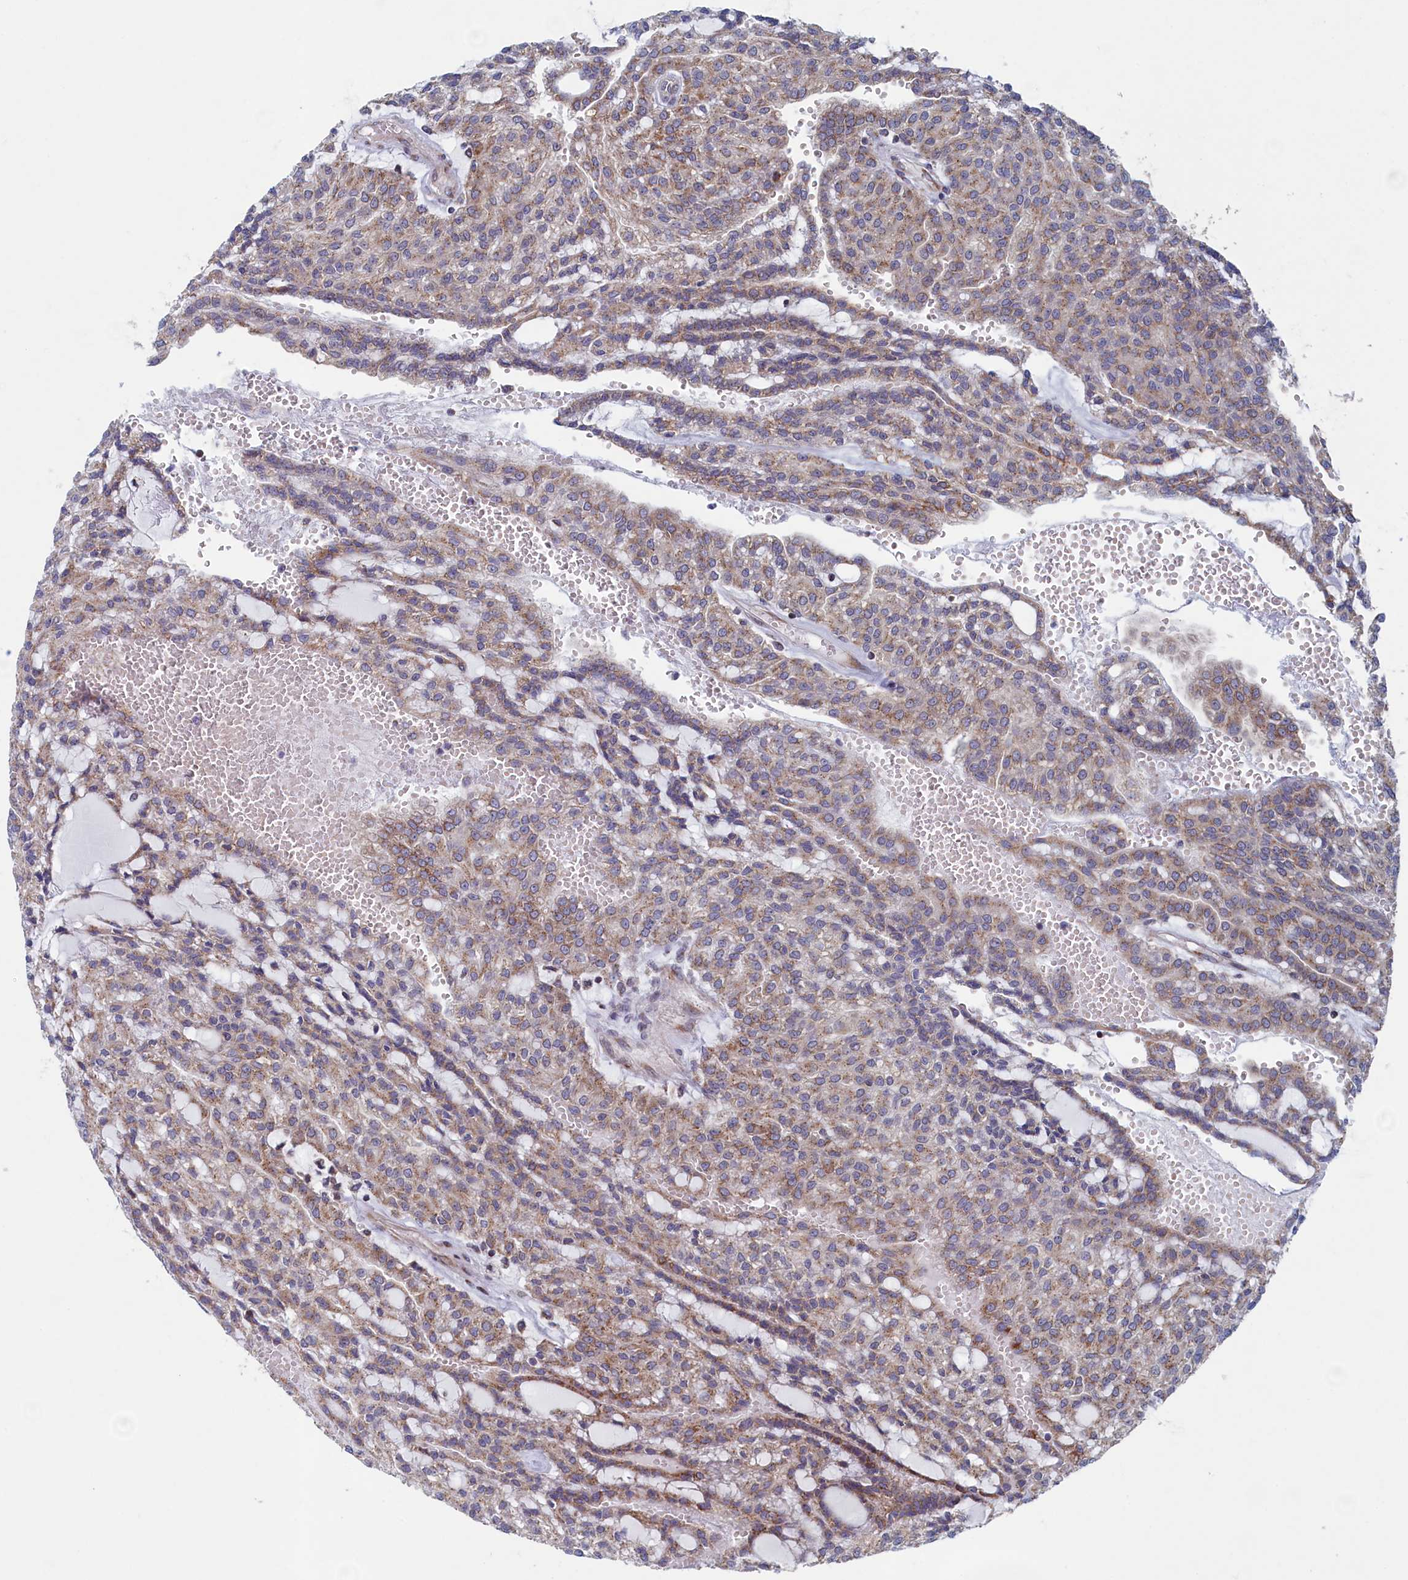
{"staining": {"intensity": "weak", "quantity": "25%-75%", "location": "cytoplasmic/membranous"}, "tissue": "renal cancer", "cell_type": "Tumor cells", "image_type": "cancer", "snomed": [{"axis": "morphology", "description": "Adenocarcinoma, NOS"}, {"axis": "topography", "description": "Kidney"}], "caption": "Weak cytoplasmic/membranous expression for a protein is seen in about 25%-75% of tumor cells of renal adenocarcinoma using immunohistochemistry (IHC).", "gene": "MTFMT", "patient": {"sex": "male", "age": 63}}